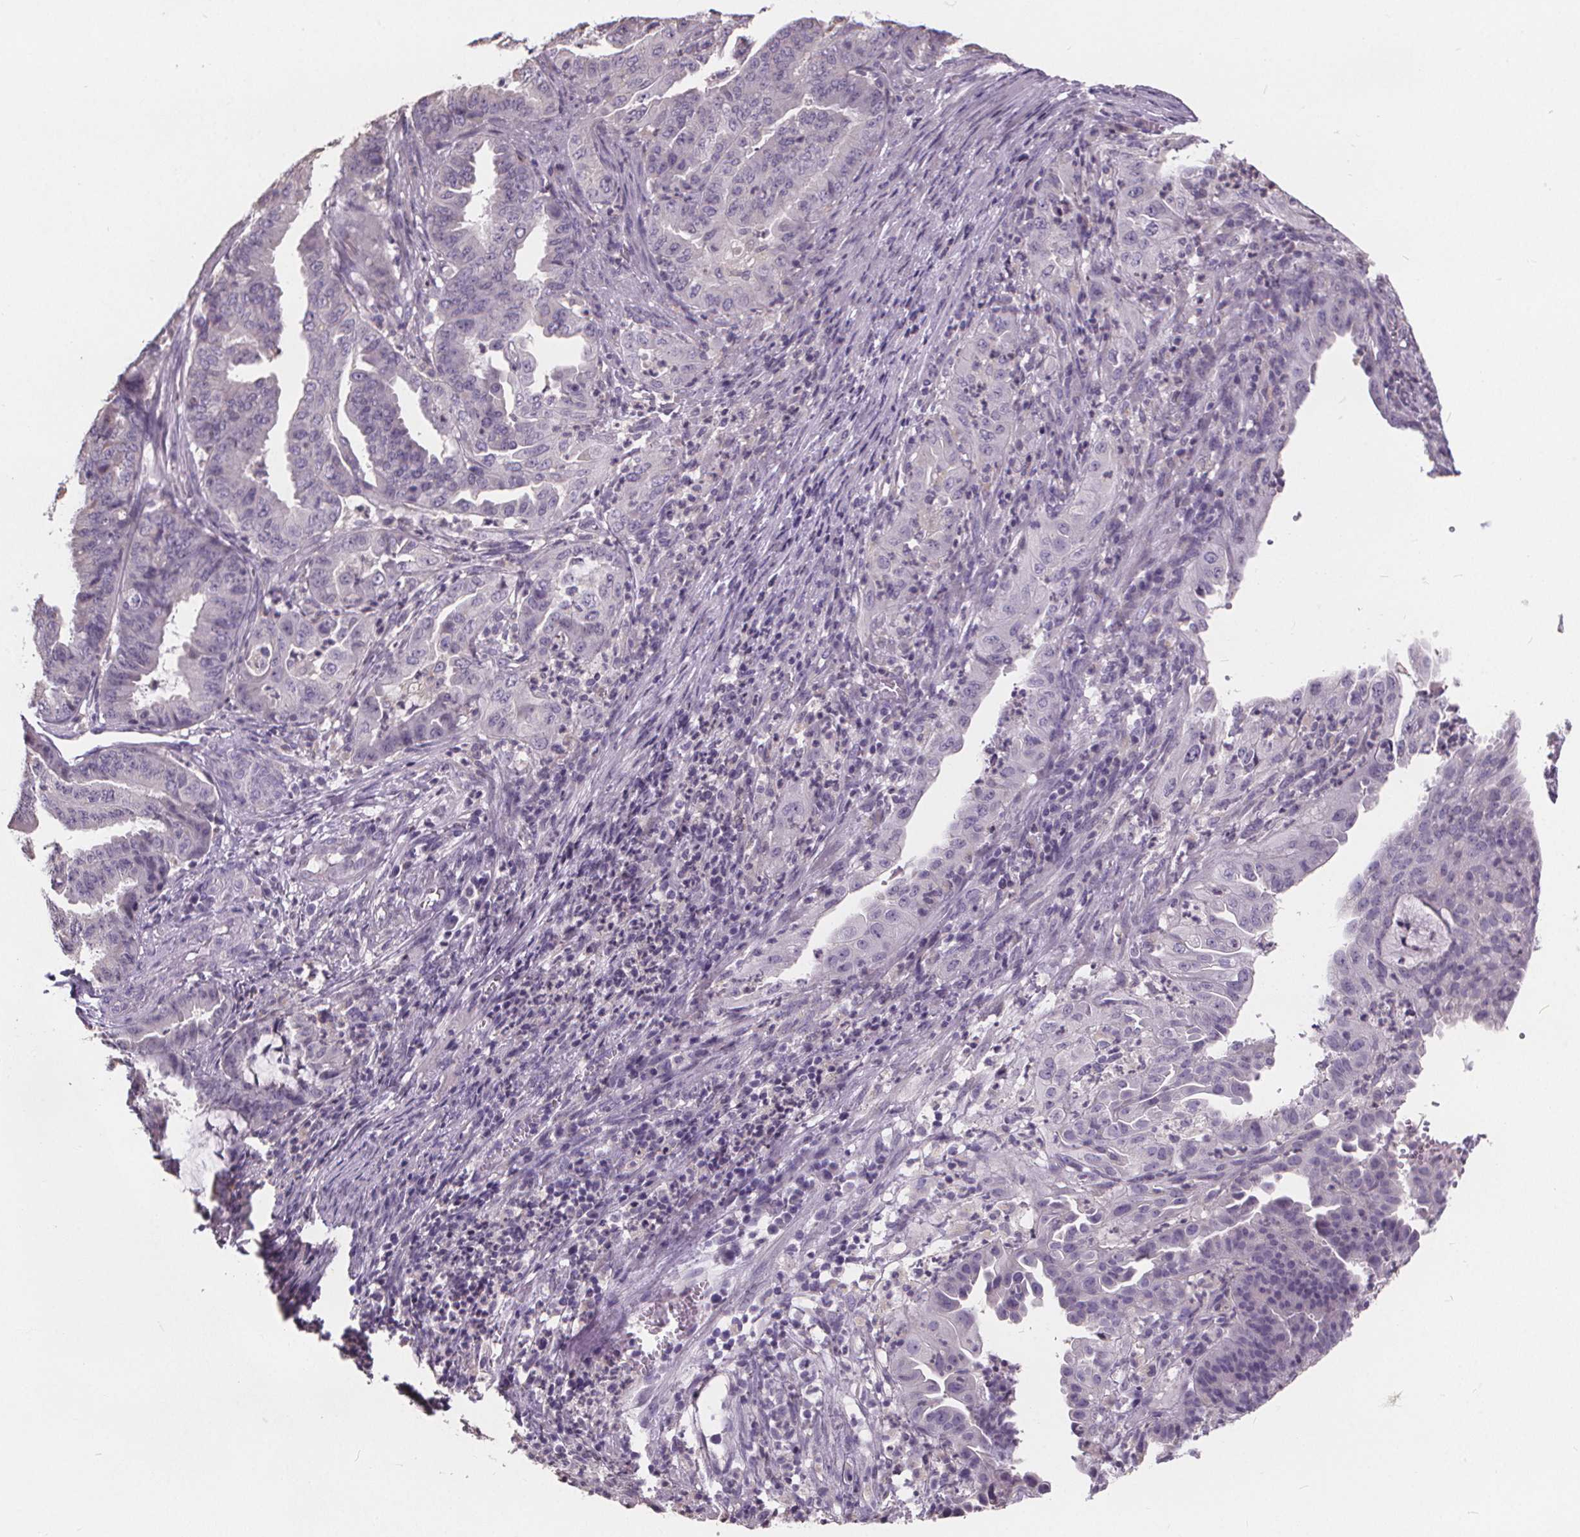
{"staining": {"intensity": "negative", "quantity": "none", "location": "none"}, "tissue": "endometrial cancer", "cell_type": "Tumor cells", "image_type": "cancer", "snomed": [{"axis": "morphology", "description": "Adenocarcinoma, NOS"}, {"axis": "topography", "description": "Endometrium"}], "caption": "The immunohistochemistry (IHC) photomicrograph has no significant expression in tumor cells of endometrial cancer tissue.", "gene": "ATP6V1D", "patient": {"sex": "female", "age": 51}}